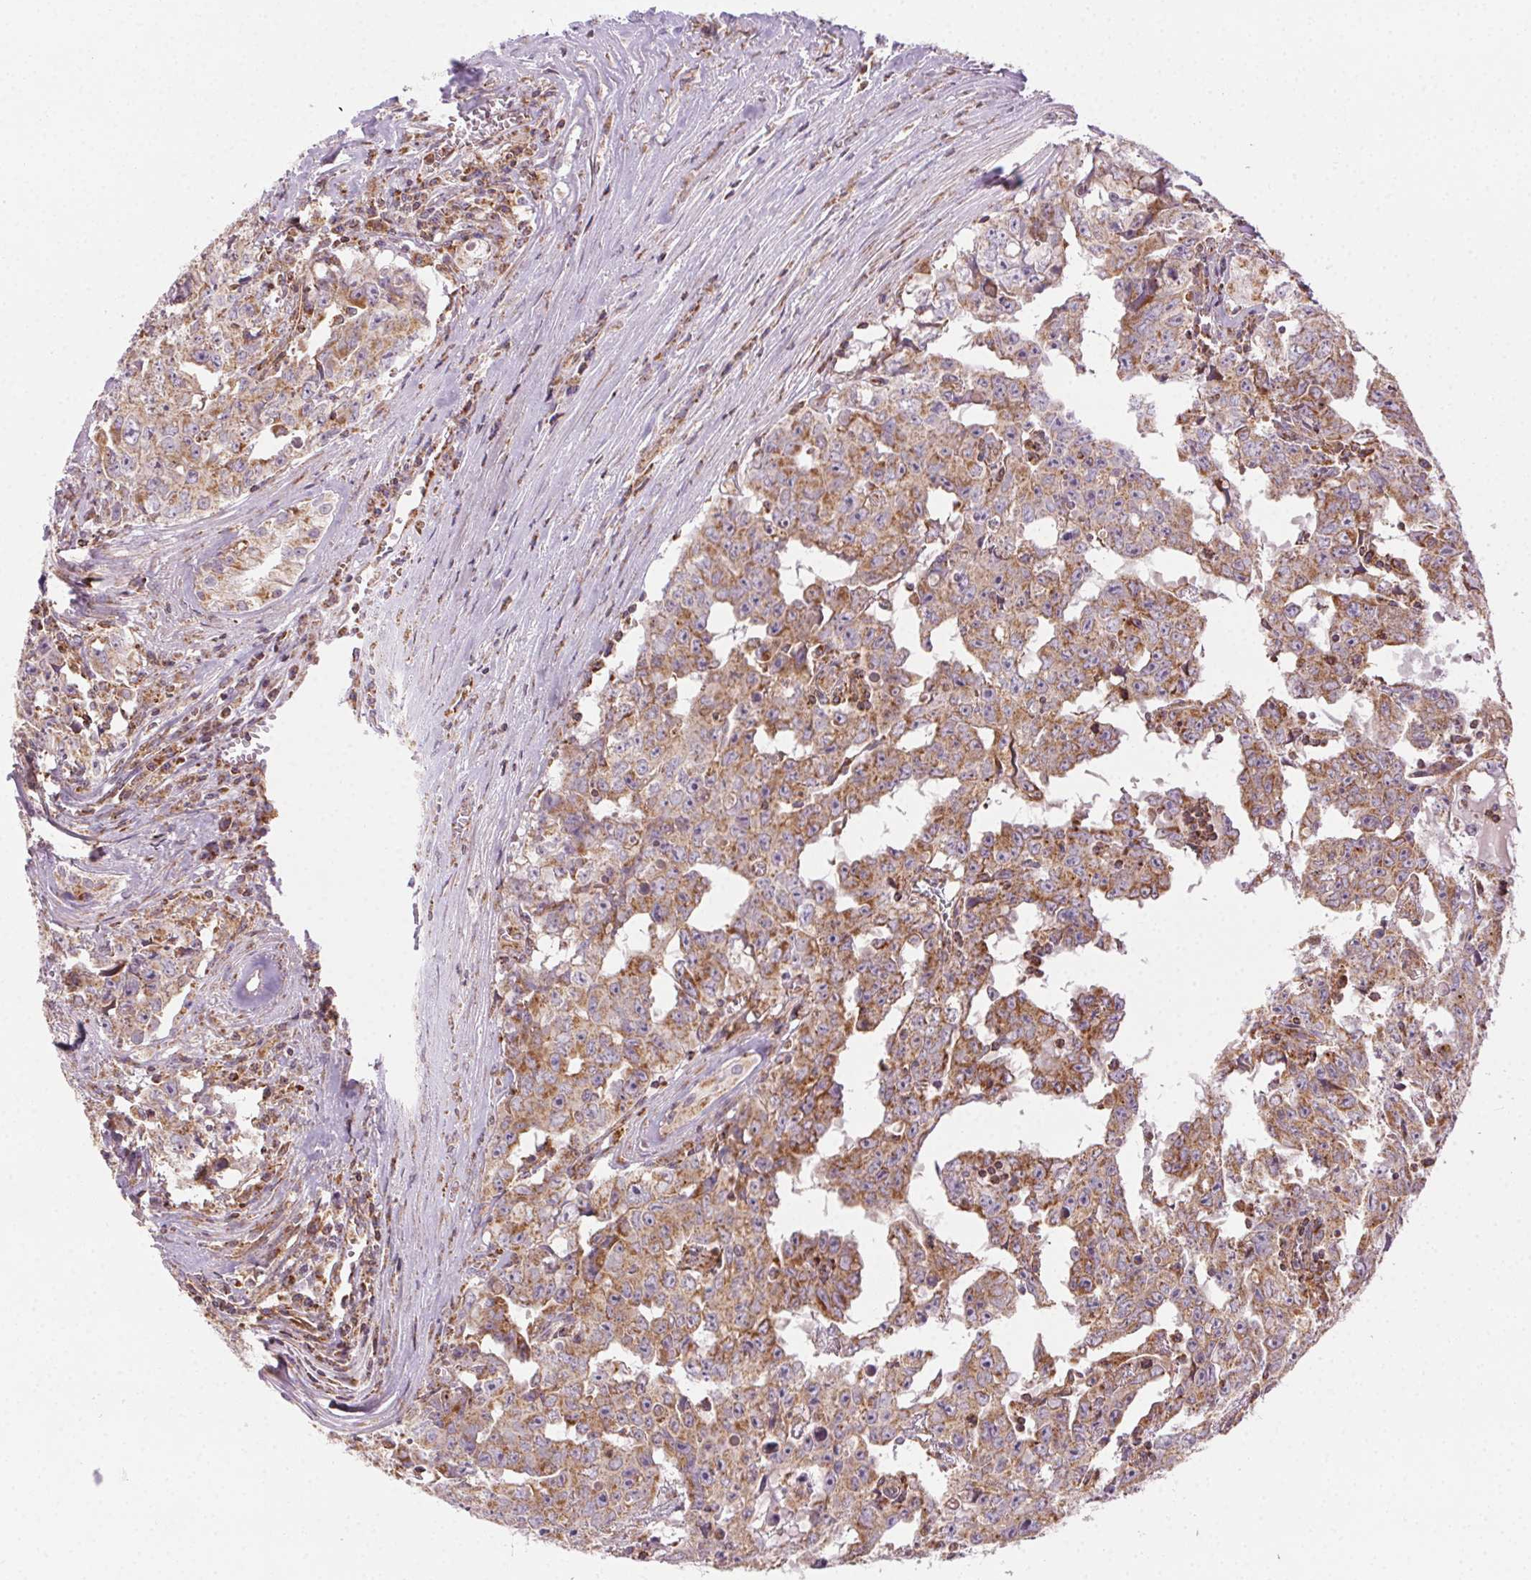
{"staining": {"intensity": "moderate", "quantity": ">75%", "location": "cytoplasmic/membranous"}, "tissue": "testis cancer", "cell_type": "Tumor cells", "image_type": "cancer", "snomed": [{"axis": "morphology", "description": "Carcinoma, Embryonal, NOS"}, {"axis": "topography", "description": "Testis"}], "caption": "Testis cancer (embryonal carcinoma) was stained to show a protein in brown. There is medium levels of moderate cytoplasmic/membranous expression in about >75% of tumor cells.", "gene": "CLPB", "patient": {"sex": "male", "age": 22}}